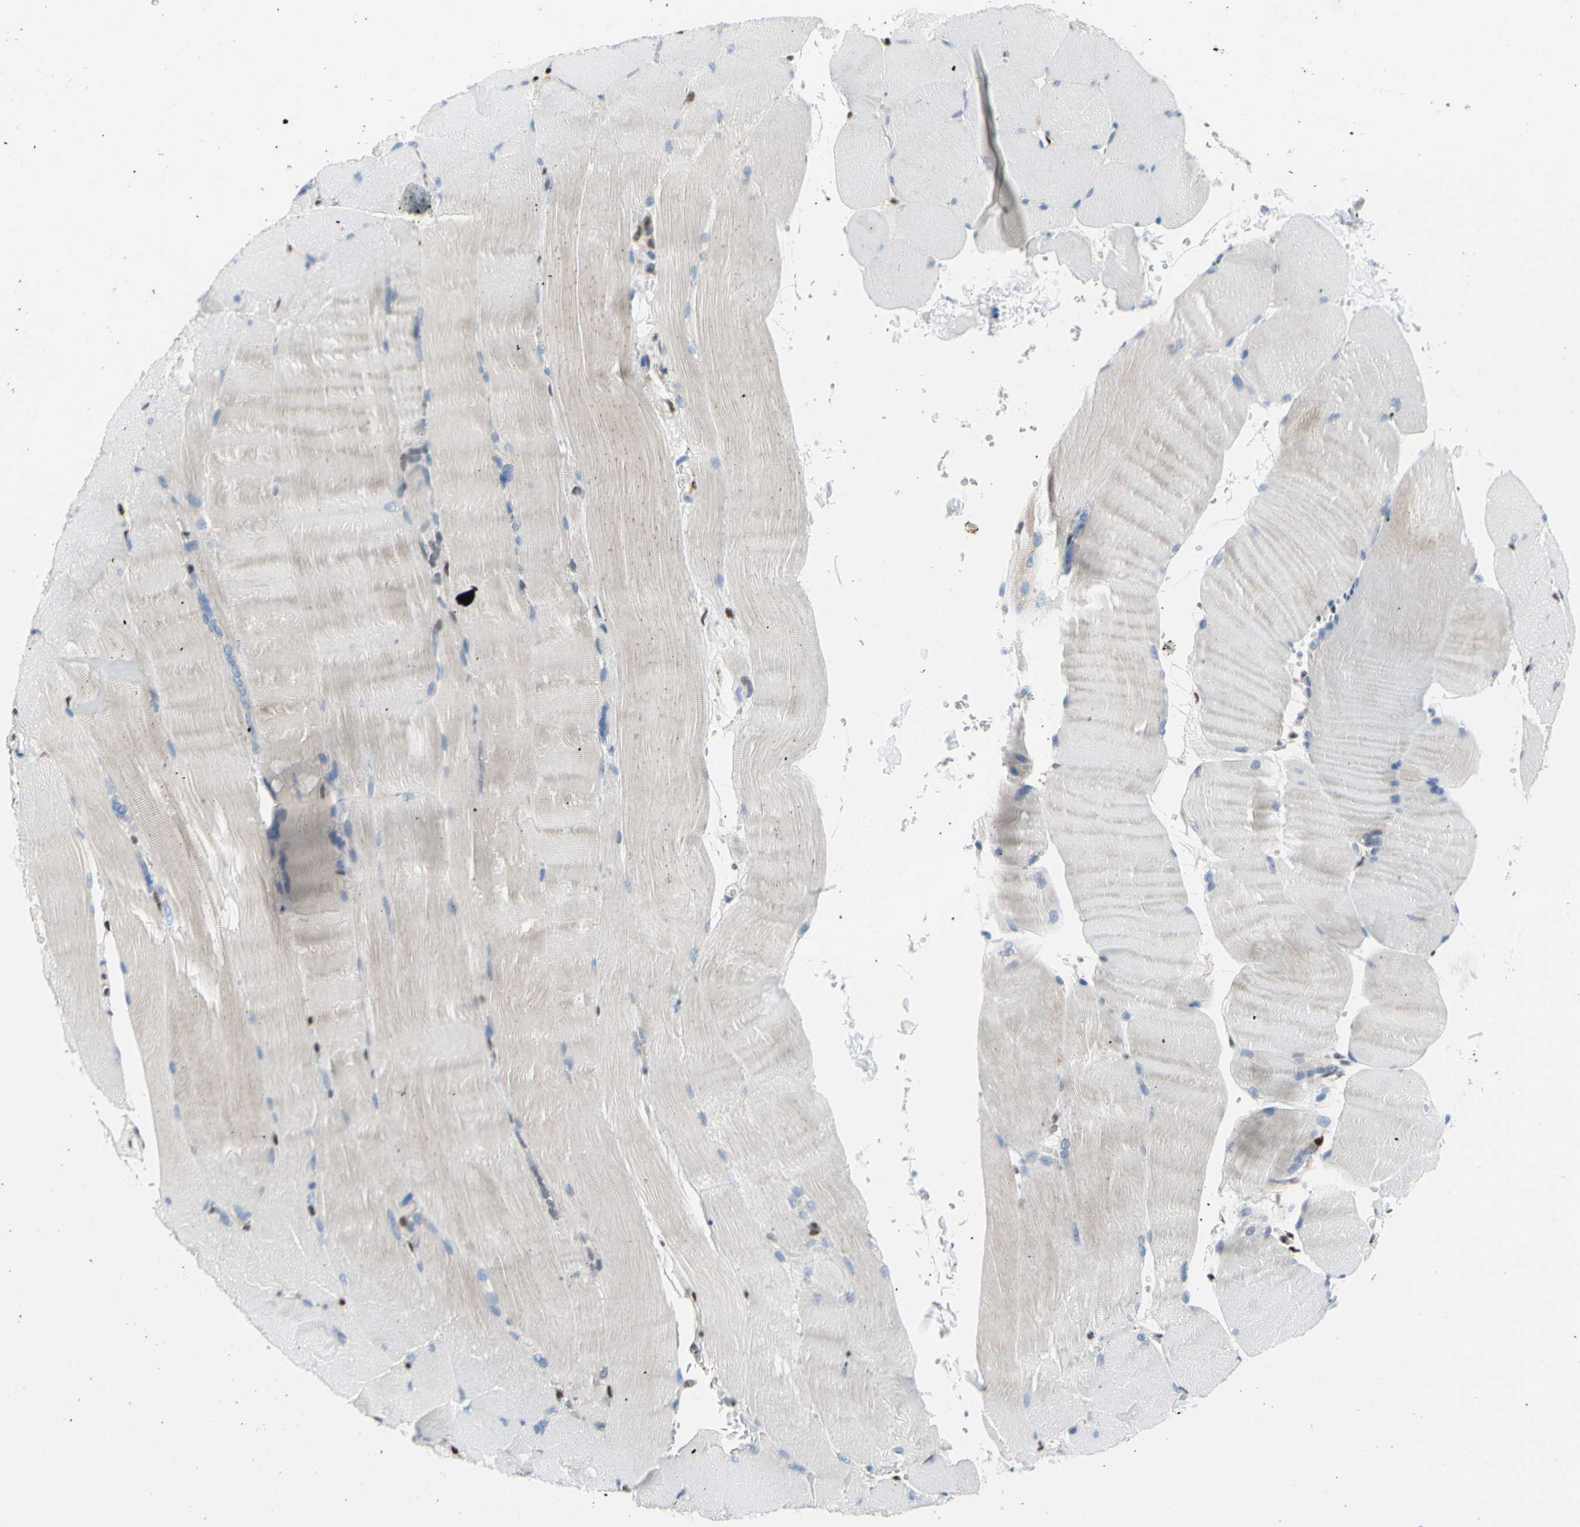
{"staining": {"intensity": "weak", "quantity": "25%-75%", "location": "cytoplasmic/membranous"}, "tissue": "skeletal muscle", "cell_type": "Myocytes", "image_type": "normal", "snomed": [{"axis": "morphology", "description": "Normal tissue, NOS"}, {"axis": "topography", "description": "Skin"}, {"axis": "topography", "description": "Skeletal muscle"}], "caption": "Skeletal muscle was stained to show a protein in brown. There is low levels of weak cytoplasmic/membranous positivity in approximately 25%-75% of myocytes. (Brightfield microscopy of DAB IHC at high magnification).", "gene": "EED", "patient": {"sex": "male", "age": 83}}